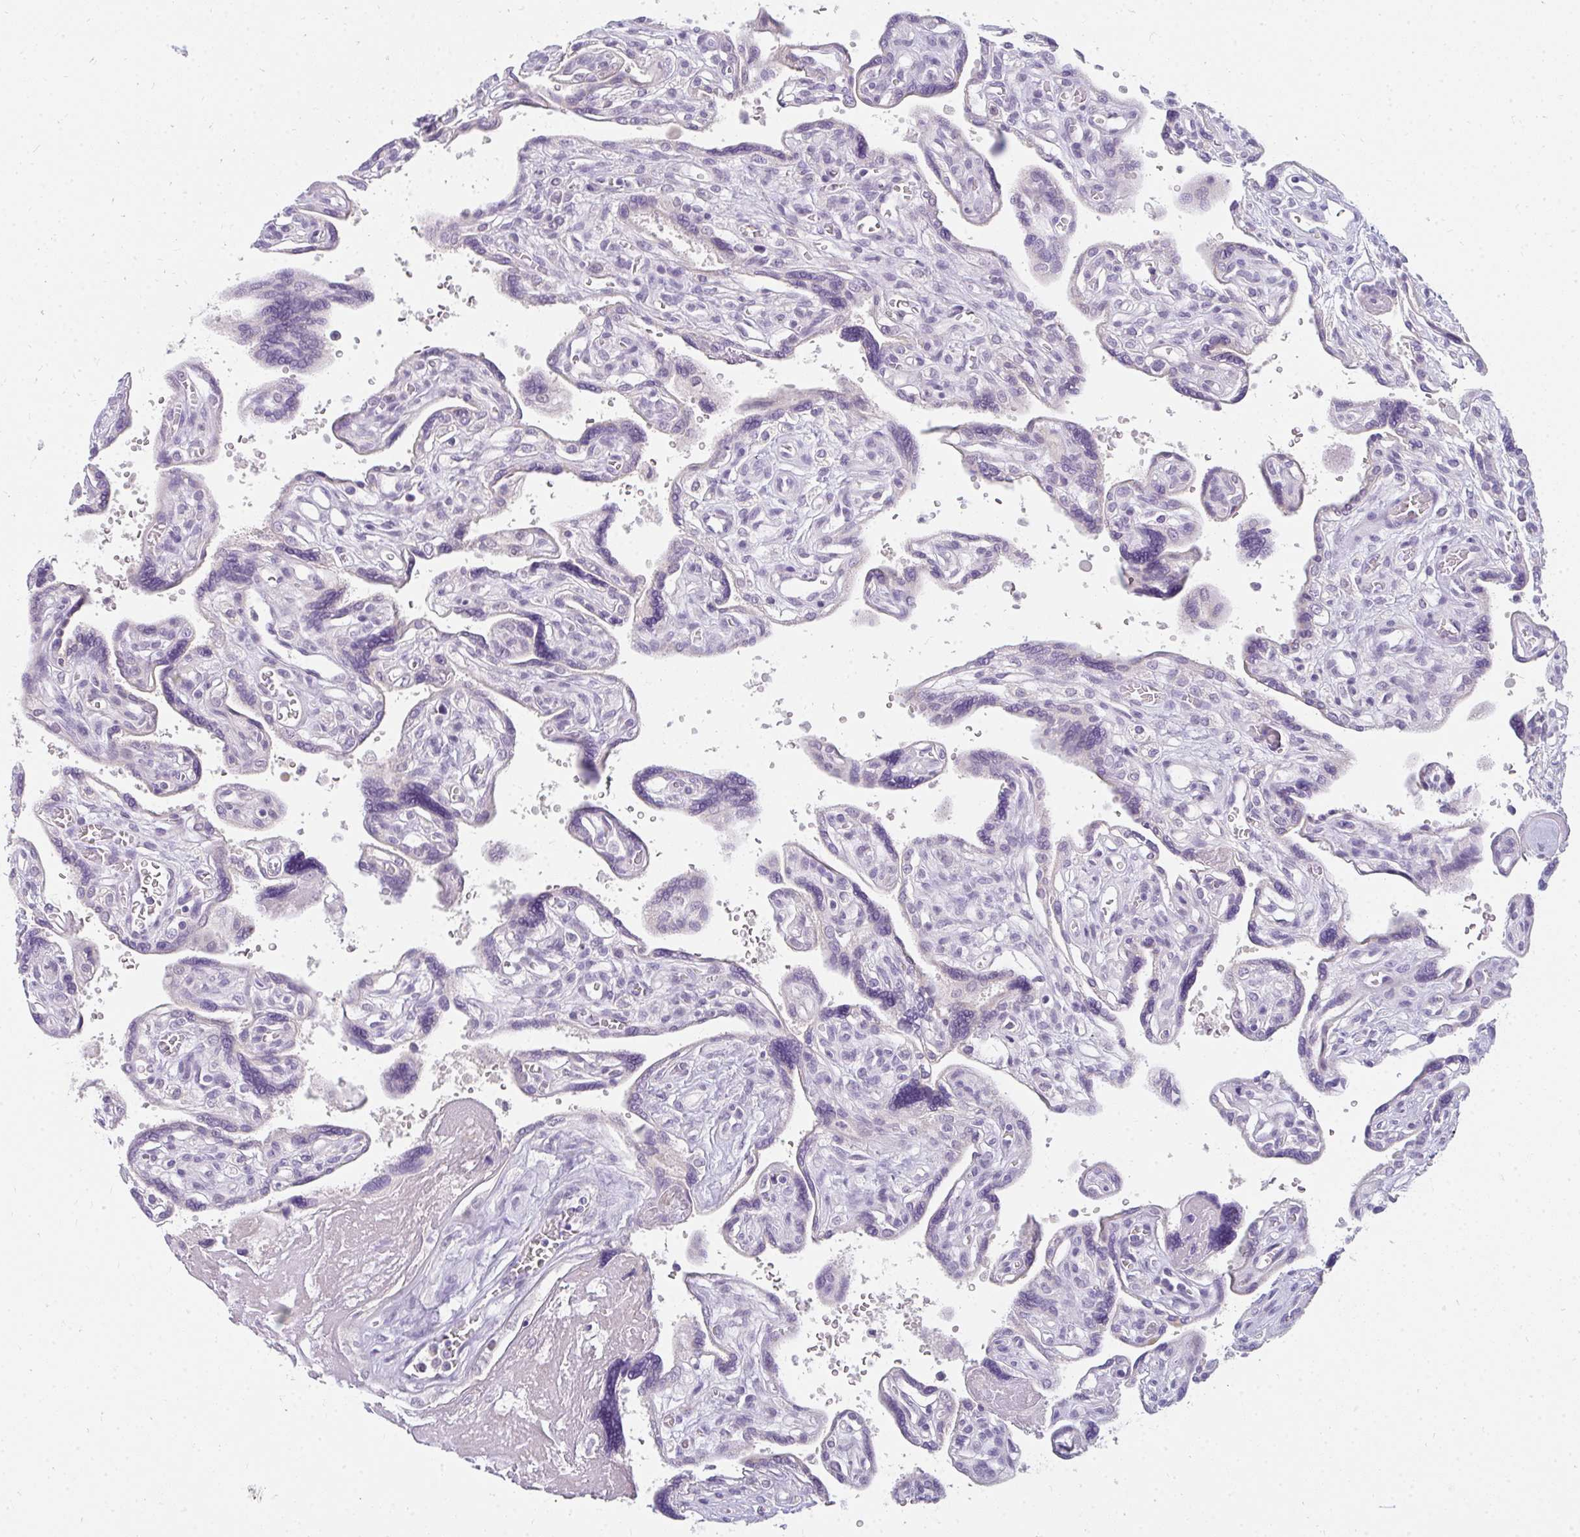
{"staining": {"intensity": "weak", "quantity": "25%-75%", "location": "cytoplasmic/membranous"}, "tissue": "placenta", "cell_type": "Trophoblastic cells", "image_type": "normal", "snomed": [{"axis": "morphology", "description": "Normal tissue, NOS"}, {"axis": "topography", "description": "Placenta"}], "caption": "Immunohistochemical staining of unremarkable human placenta reveals 25%-75% levels of weak cytoplasmic/membranous protein positivity in about 25%-75% of trophoblastic cells.", "gene": "PPP1R3G", "patient": {"sex": "female", "age": 39}}